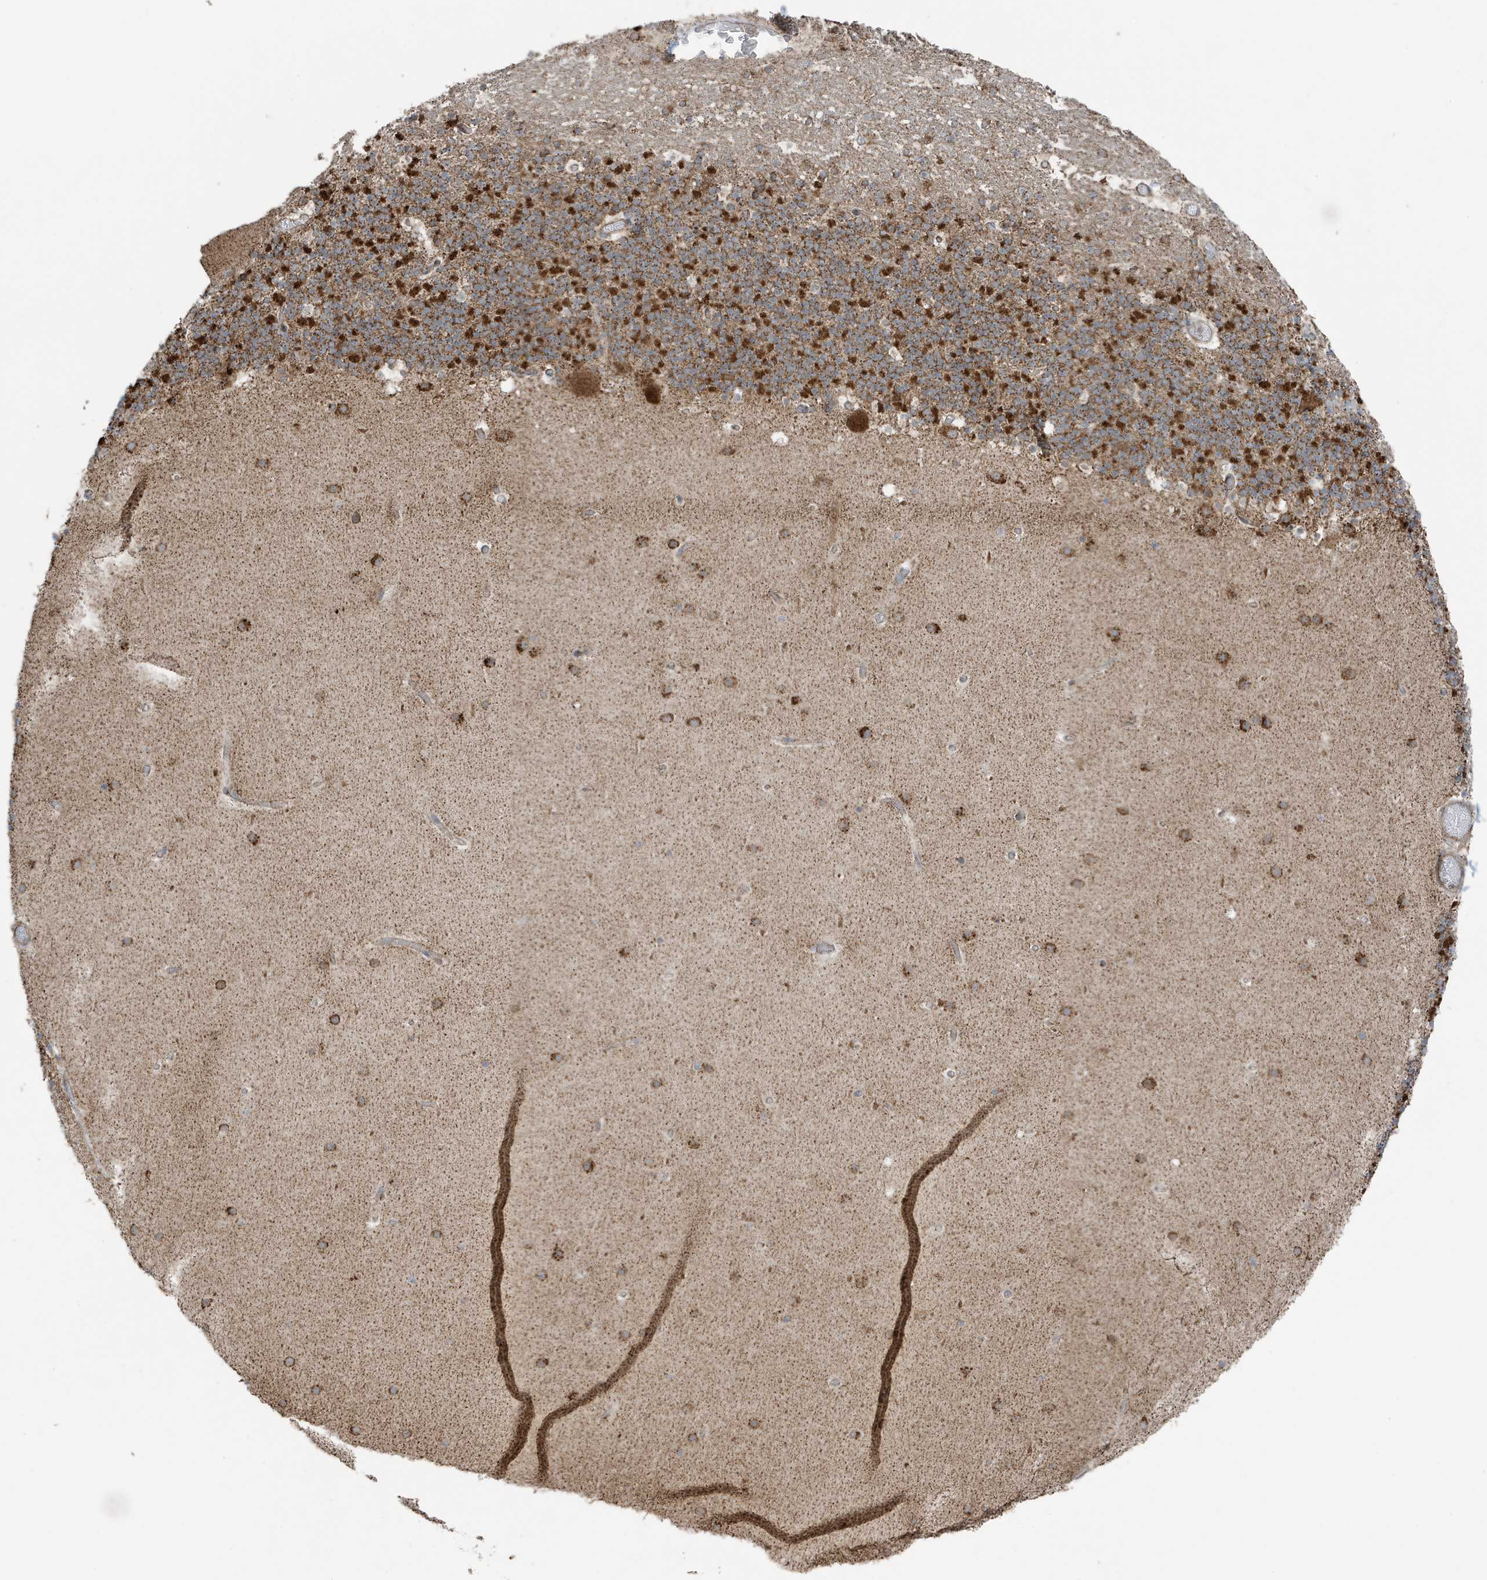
{"staining": {"intensity": "moderate", "quantity": "25%-75%", "location": "cytoplasmic/membranous"}, "tissue": "cerebellum", "cell_type": "Cells in granular layer", "image_type": "normal", "snomed": [{"axis": "morphology", "description": "Normal tissue, NOS"}, {"axis": "topography", "description": "Cerebellum"}], "caption": "Immunohistochemistry (DAB (3,3'-diaminobenzidine)) staining of unremarkable cerebellum exhibits moderate cytoplasmic/membranous protein positivity in approximately 25%-75% of cells in granular layer.", "gene": "GOLGA4", "patient": {"sex": "male", "age": 57}}